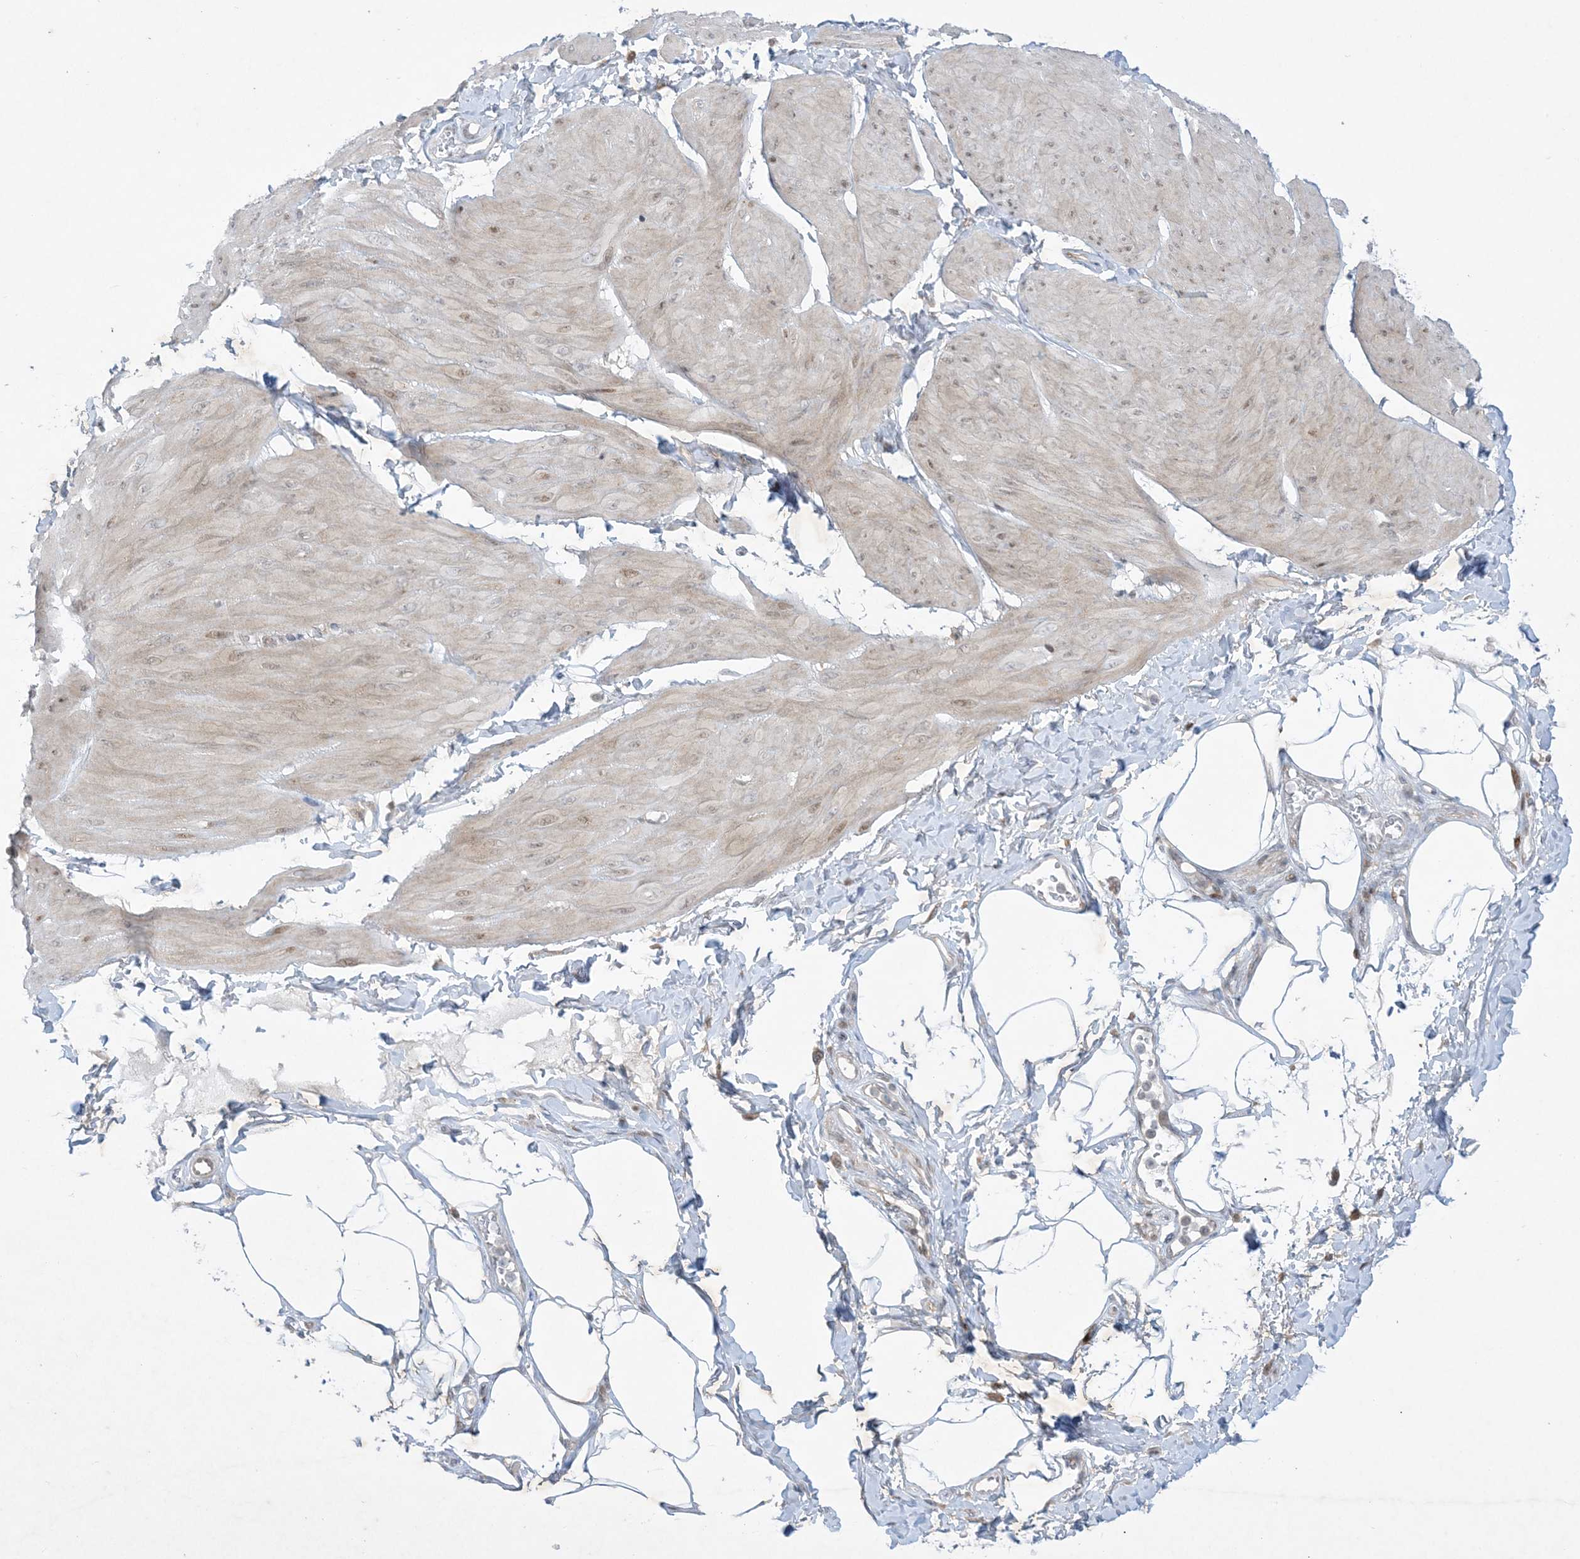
{"staining": {"intensity": "weak", "quantity": "<25%", "location": "cytoplasmic/membranous,nuclear"}, "tissue": "smooth muscle", "cell_type": "Smooth muscle cells", "image_type": "normal", "snomed": [{"axis": "morphology", "description": "Urothelial carcinoma, High grade"}, {"axis": "topography", "description": "Urinary bladder"}], "caption": "An image of human smooth muscle is negative for staining in smooth muscle cells. (DAB (3,3'-diaminobenzidine) immunohistochemistry (IHC) visualized using brightfield microscopy, high magnification).", "gene": "SOGA3", "patient": {"sex": "male", "age": 46}}